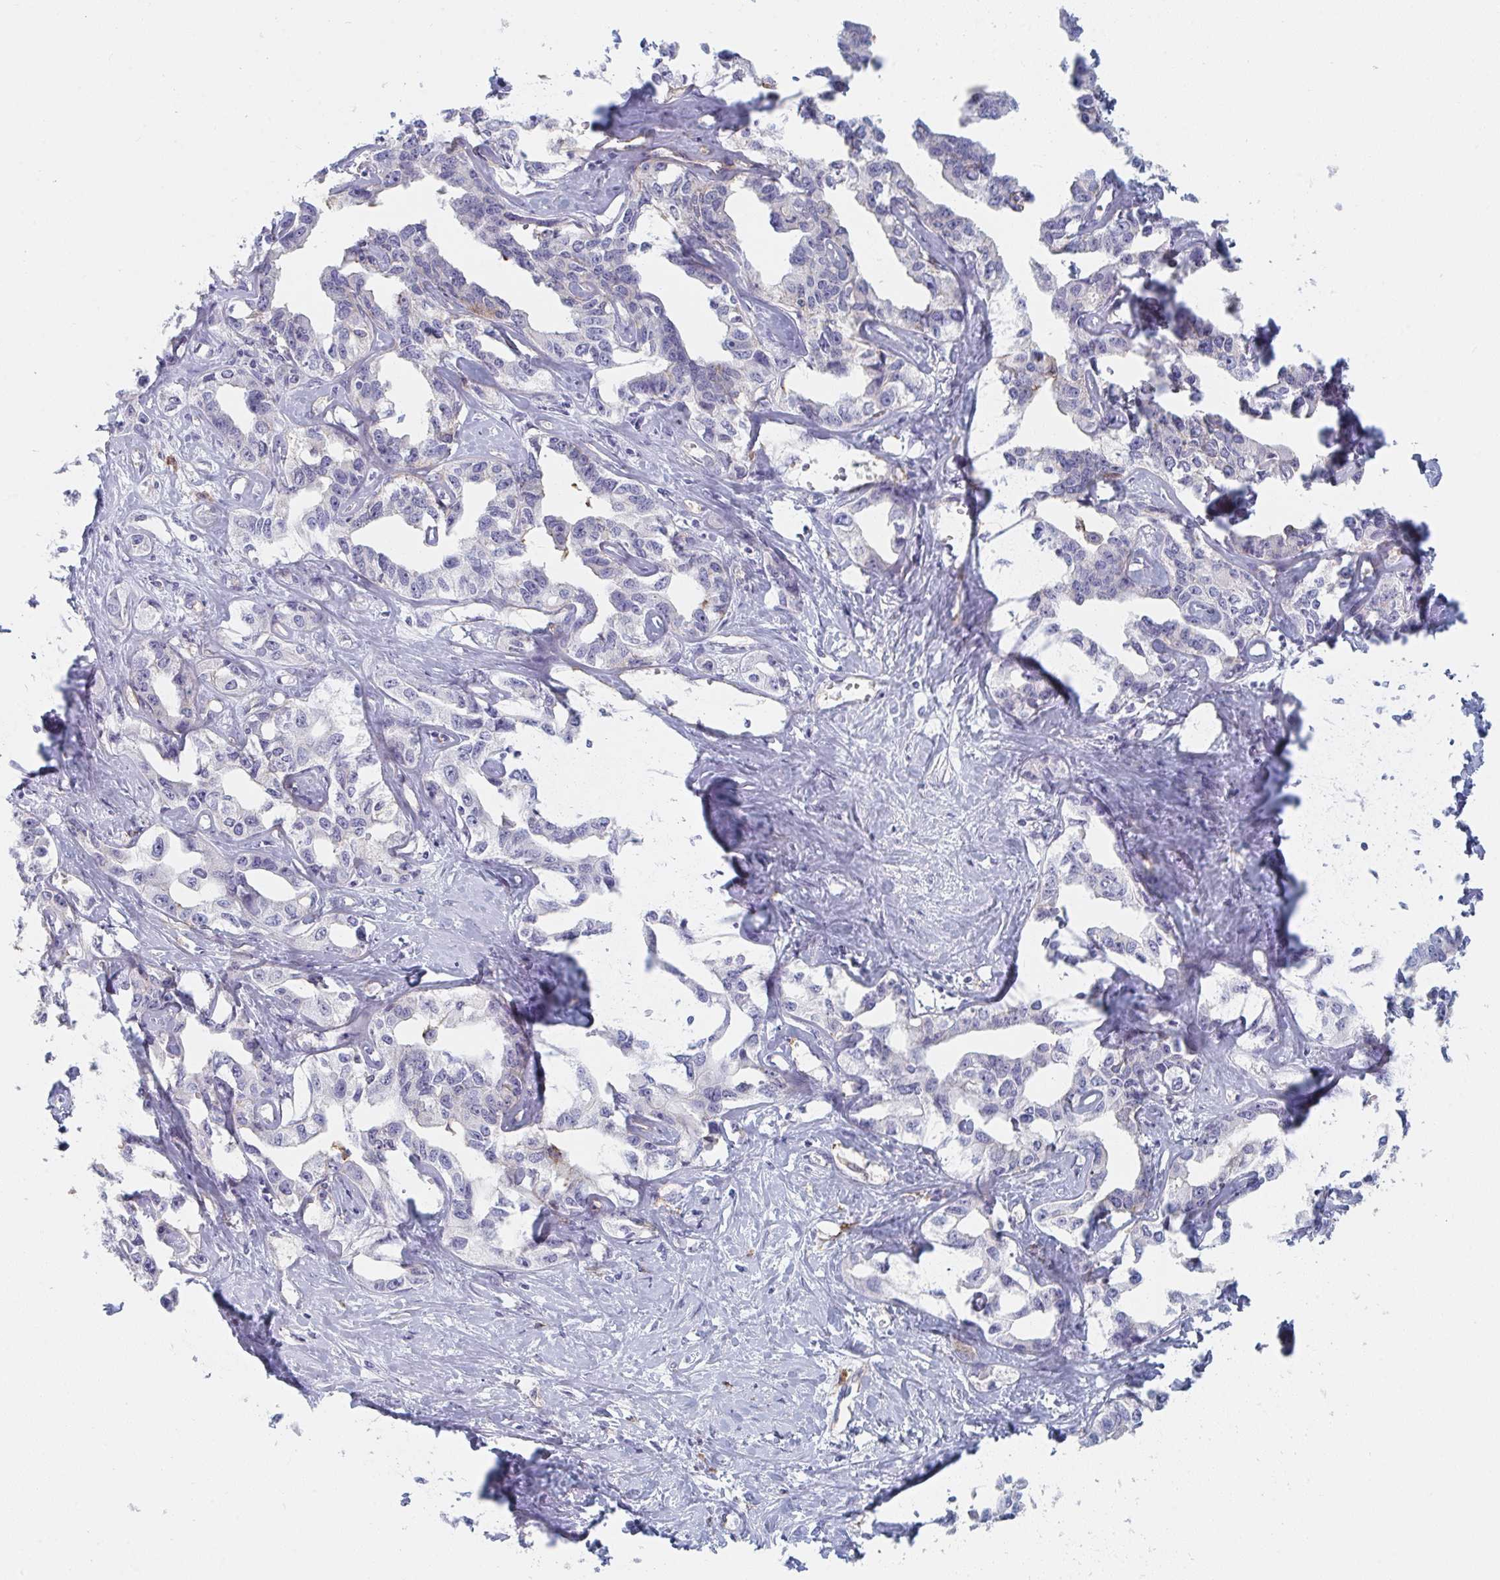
{"staining": {"intensity": "negative", "quantity": "none", "location": "none"}, "tissue": "liver cancer", "cell_type": "Tumor cells", "image_type": "cancer", "snomed": [{"axis": "morphology", "description": "Cholangiocarcinoma"}, {"axis": "topography", "description": "Liver"}], "caption": "This is an immunohistochemistry photomicrograph of human cholangiocarcinoma (liver). There is no staining in tumor cells.", "gene": "DAB2", "patient": {"sex": "male", "age": 59}}